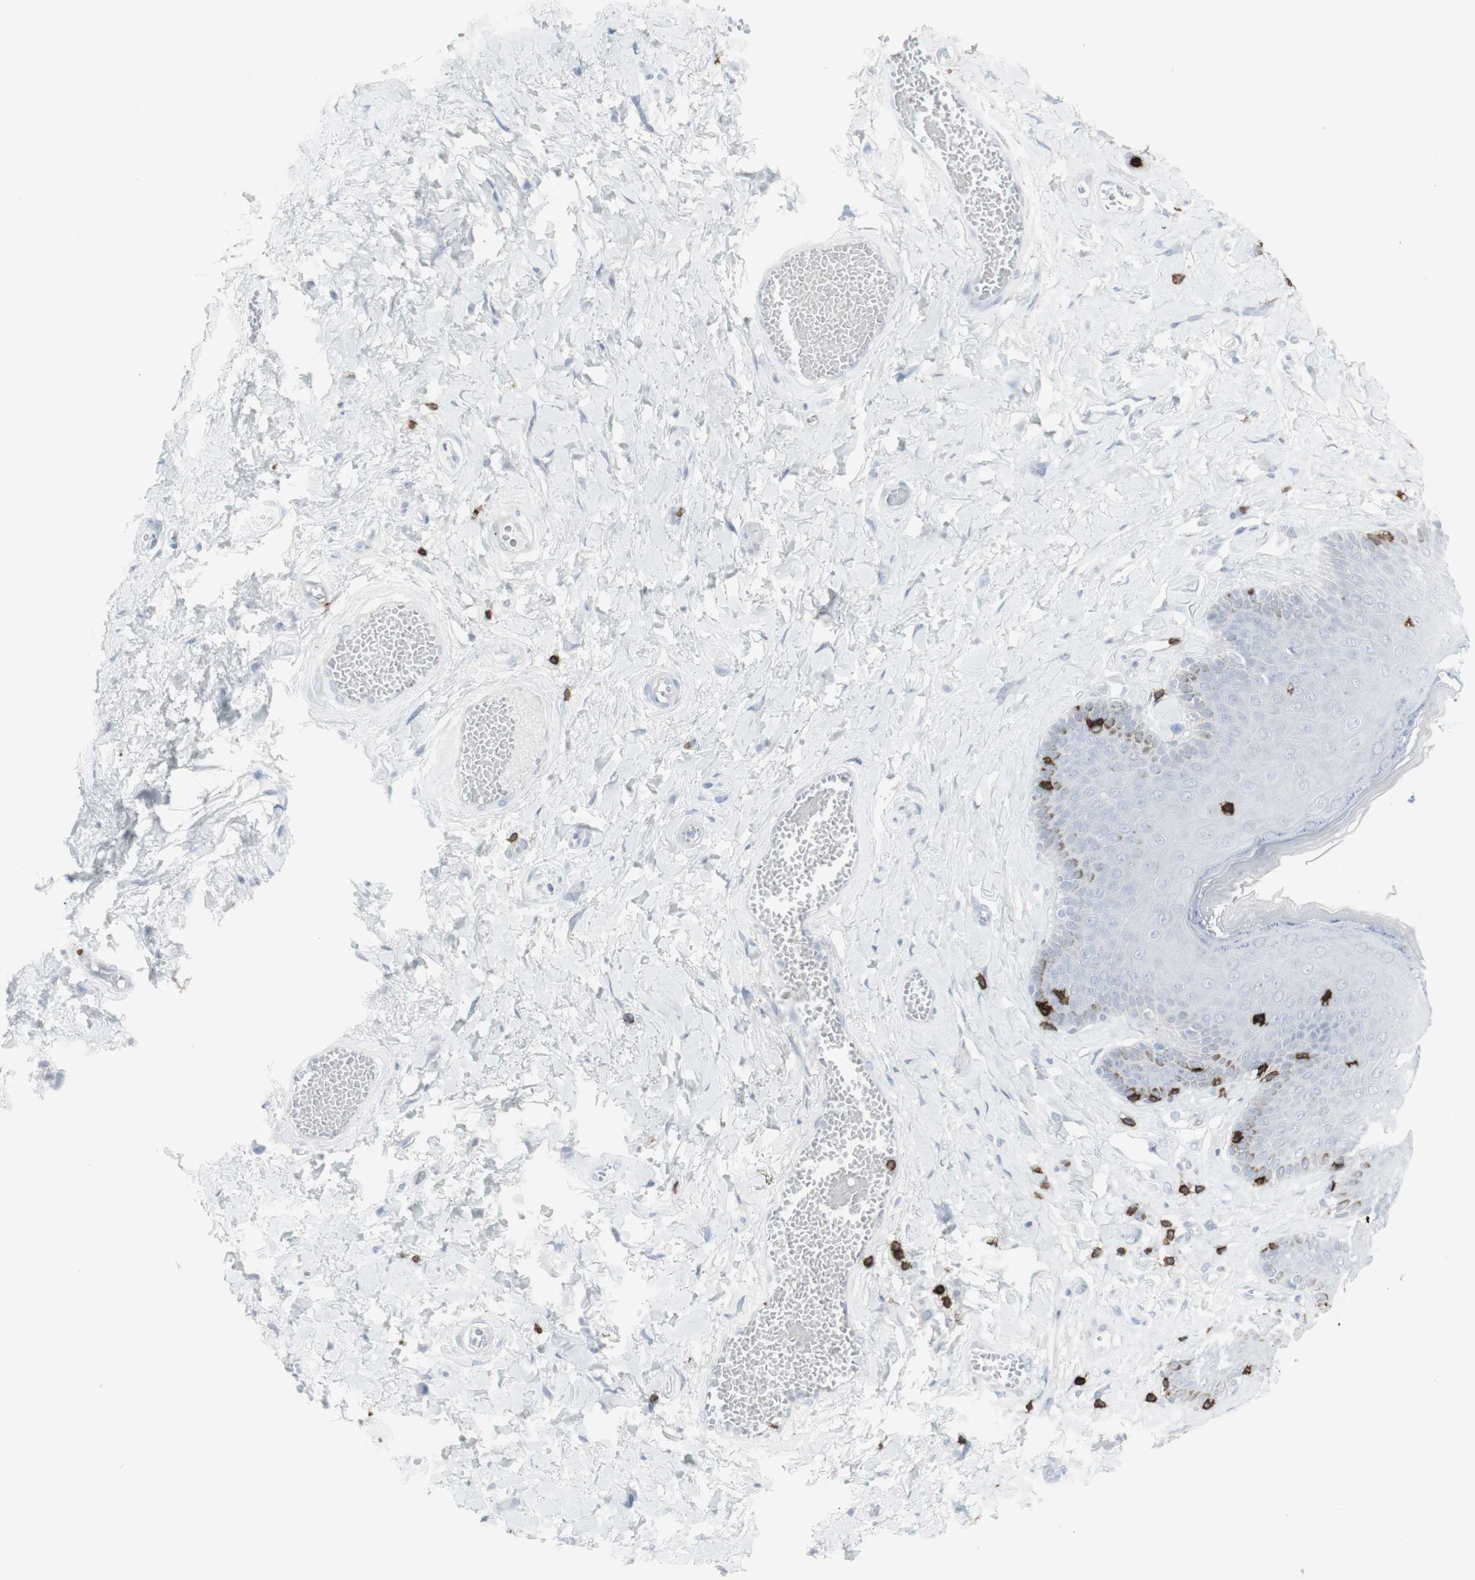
{"staining": {"intensity": "negative", "quantity": "none", "location": "none"}, "tissue": "skin", "cell_type": "Epidermal cells", "image_type": "normal", "snomed": [{"axis": "morphology", "description": "Normal tissue, NOS"}, {"axis": "topography", "description": "Anal"}], "caption": "There is no significant staining in epidermal cells of skin. (Stains: DAB (3,3'-diaminobenzidine) IHC with hematoxylin counter stain, Microscopy: brightfield microscopy at high magnification).", "gene": "CD247", "patient": {"sex": "male", "age": 69}}